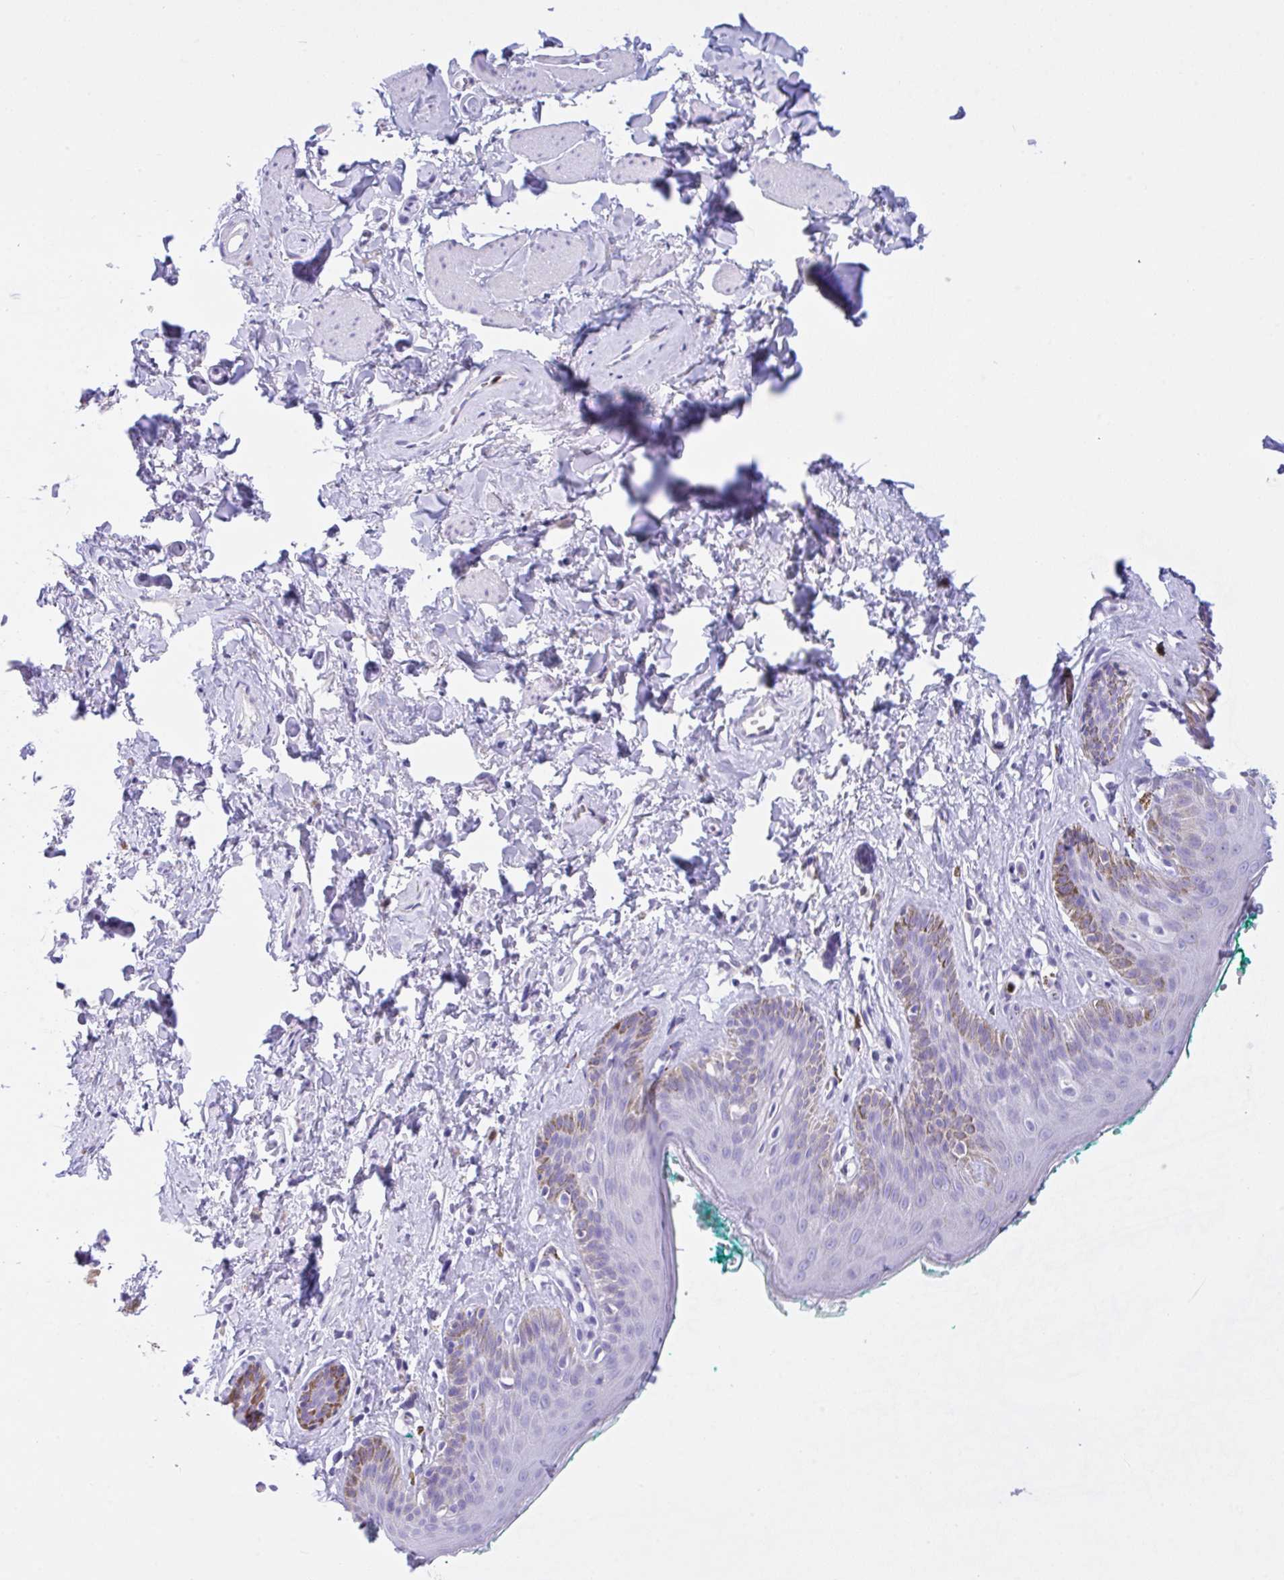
{"staining": {"intensity": "negative", "quantity": "none", "location": "none"}, "tissue": "skin", "cell_type": "Epidermal cells", "image_type": "normal", "snomed": [{"axis": "morphology", "description": "Normal tissue, NOS"}, {"axis": "topography", "description": "Vulva"}, {"axis": "topography", "description": "Peripheral nerve tissue"}], "caption": "A high-resolution image shows immunohistochemistry (IHC) staining of normal skin, which reveals no significant expression in epidermal cells.", "gene": "NCF1", "patient": {"sex": "female", "age": 66}}